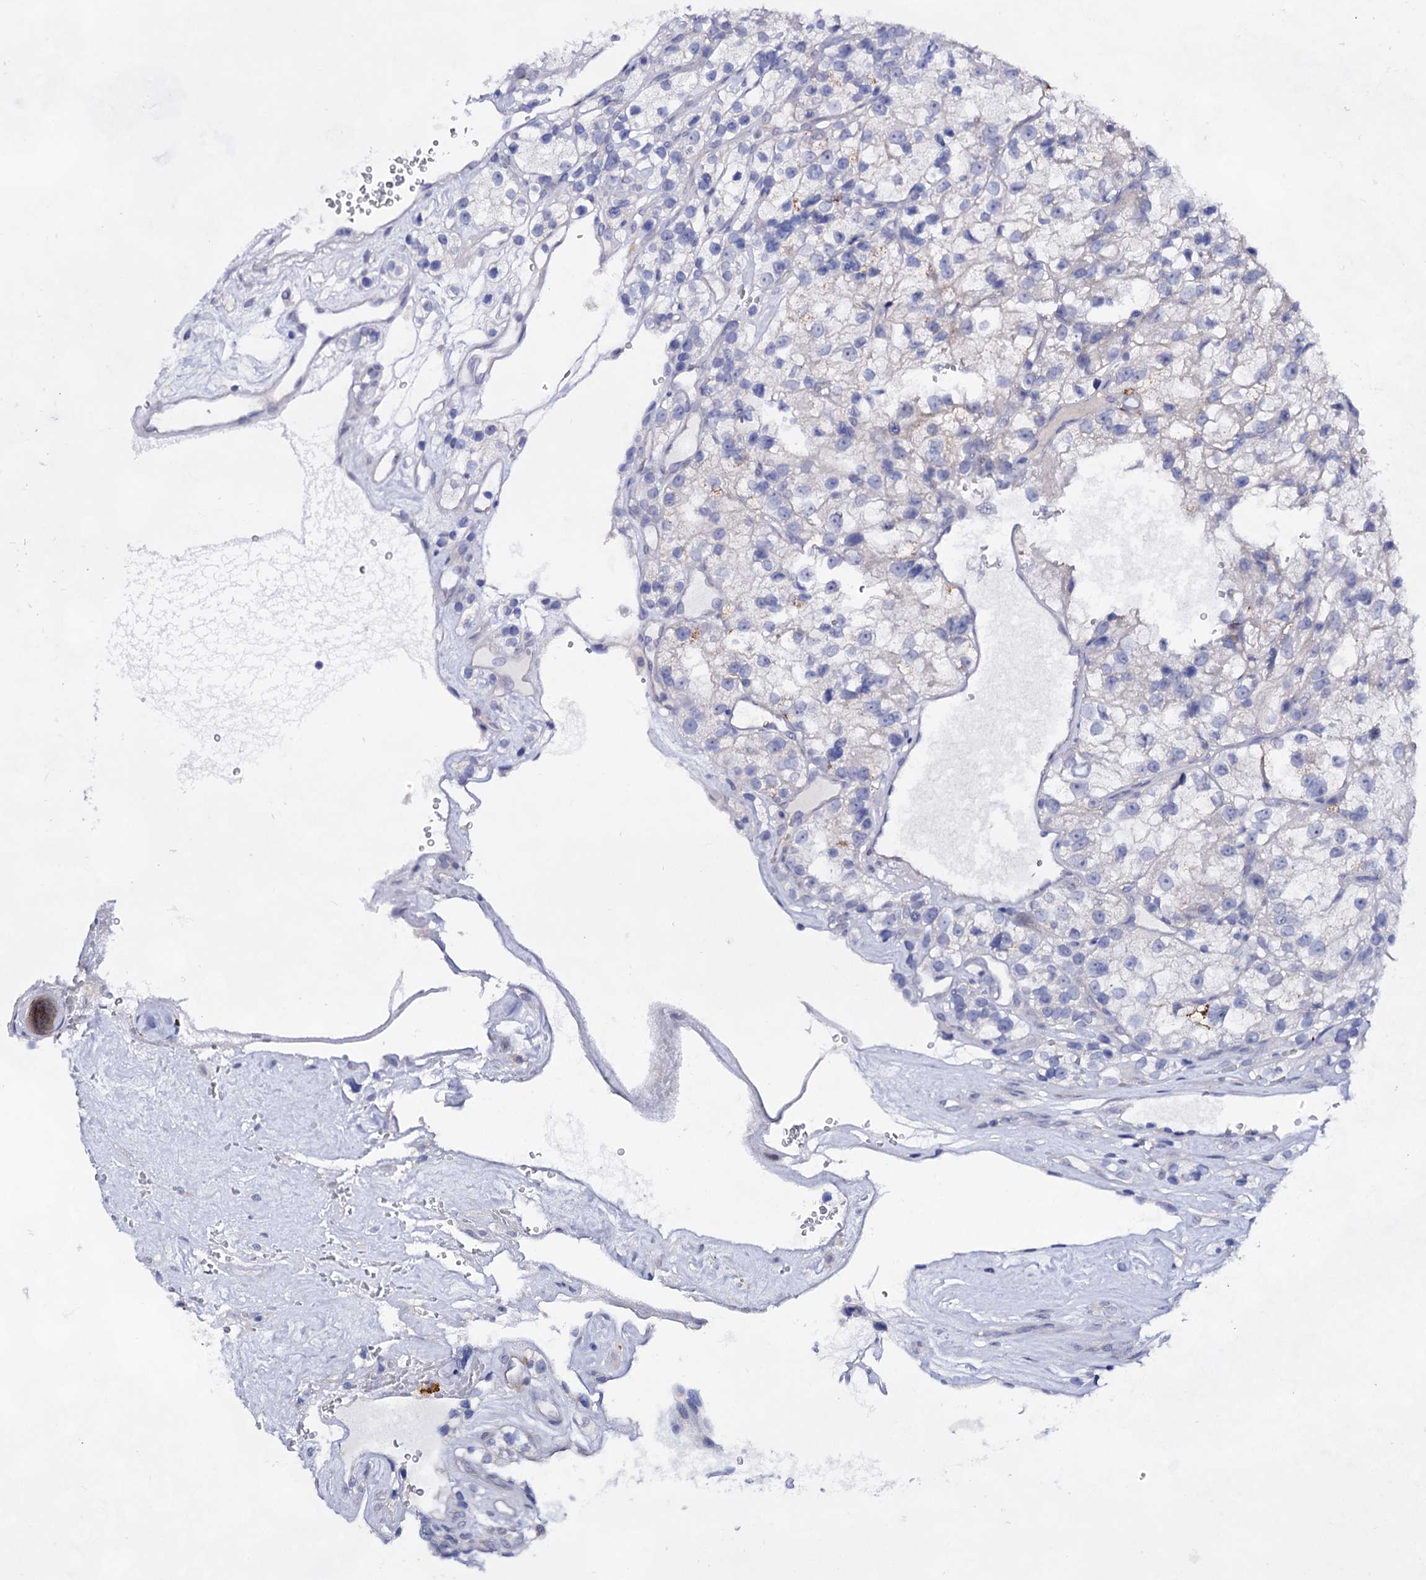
{"staining": {"intensity": "negative", "quantity": "none", "location": "none"}, "tissue": "renal cancer", "cell_type": "Tumor cells", "image_type": "cancer", "snomed": [{"axis": "morphology", "description": "Adenocarcinoma, NOS"}, {"axis": "topography", "description": "Kidney"}], "caption": "Tumor cells show no significant protein expression in renal cancer. (DAB immunohistochemistry with hematoxylin counter stain).", "gene": "PLIN1", "patient": {"sex": "female", "age": 57}}